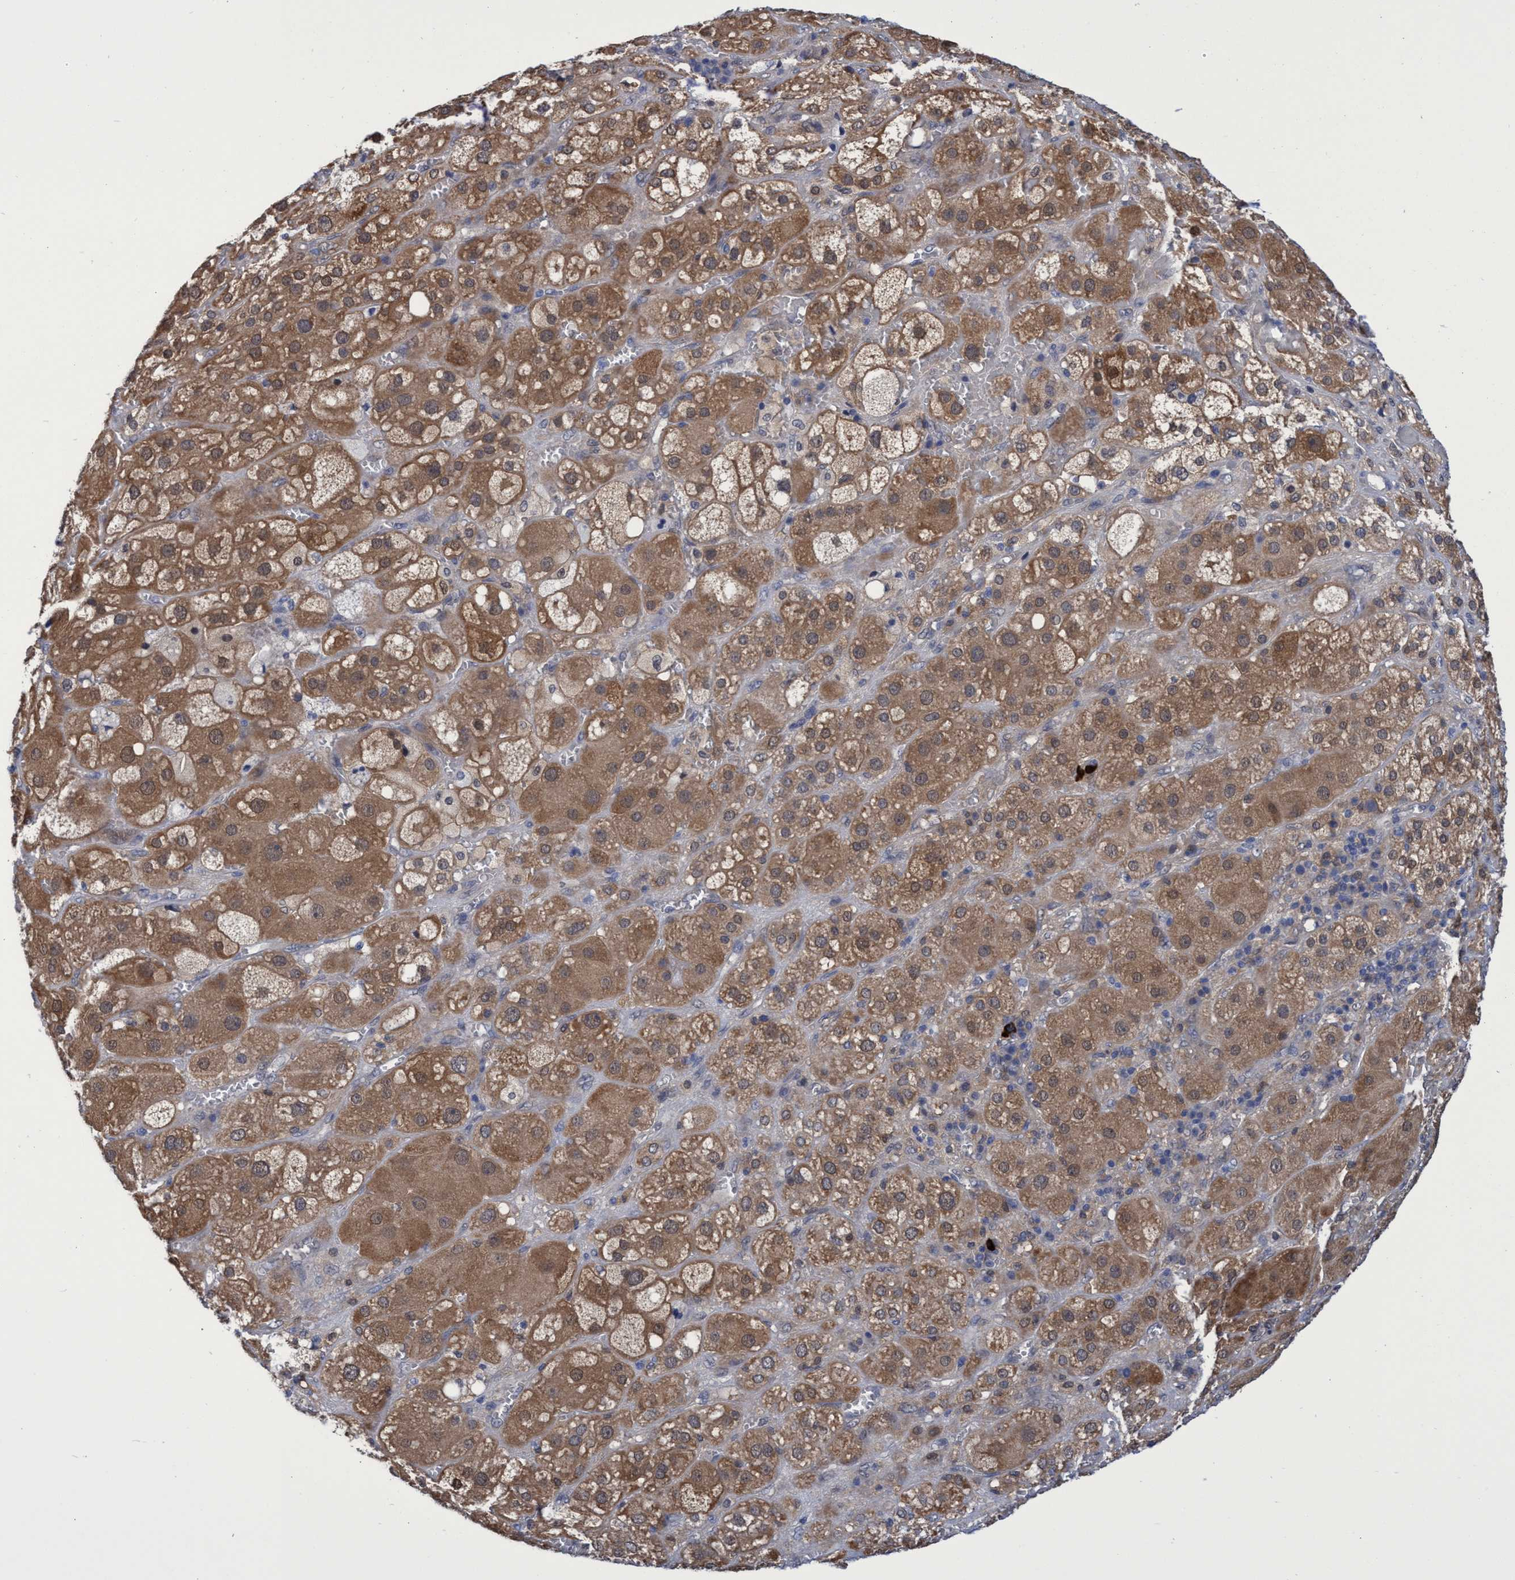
{"staining": {"intensity": "moderate", "quantity": ">75%", "location": "cytoplasmic/membranous"}, "tissue": "adrenal gland", "cell_type": "Glandular cells", "image_type": "normal", "snomed": [{"axis": "morphology", "description": "Normal tissue, NOS"}, {"axis": "topography", "description": "Adrenal gland"}], "caption": "About >75% of glandular cells in benign adrenal gland show moderate cytoplasmic/membranous protein staining as visualized by brown immunohistochemical staining.", "gene": "PNPO", "patient": {"sex": "female", "age": 47}}